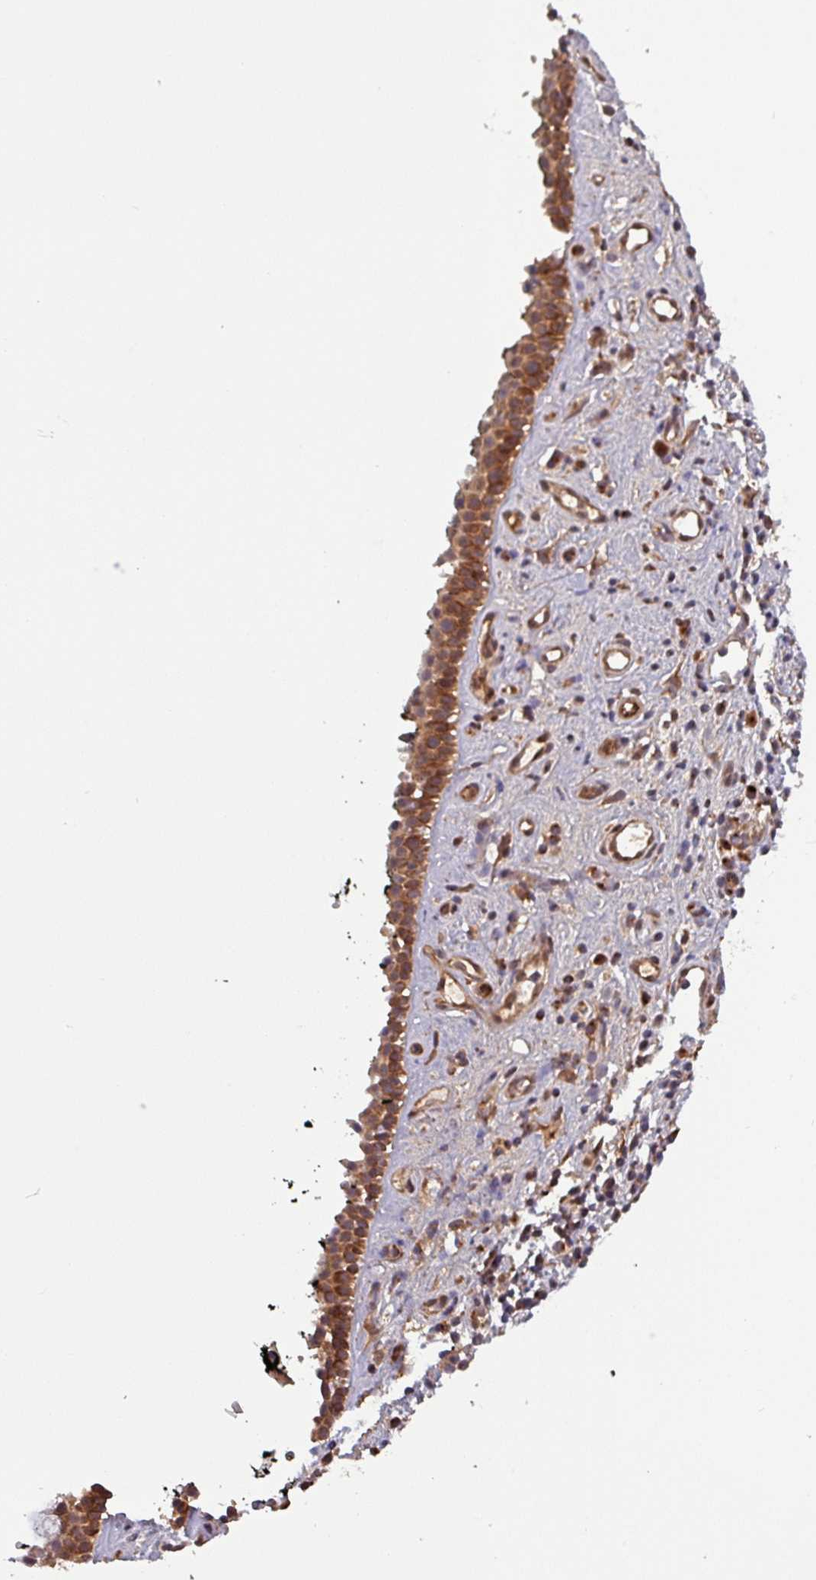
{"staining": {"intensity": "moderate", "quantity": ">75%", "location": "cytoplasmic/membranous"}, "tissue": "nasopharynx", "cell_type": "Respiratory epithelial cells", "image_type": "normal", "snomed": [{"axis": "morphology", "description": "Normal tissue, NOS"}, {"axis": "morphology", "description": "Squamous cell carcinoma, NOS"}, {"axis": "topography", "description": "Nasopharynx"}, {"axis": "topography", "description": "Head-Neck"}], "caption": "Normal nasopharynx displays moderate cytoplasmic/membranous positivity in about >75% of respiratory epithelial cells The protein of interest is stained brown, and the nuclei are stained in blue (DAB IHC with brightfield microscopy, high magnification)..", "gene": "PUS1", "patient": {"sex": "male", "age": 85}}